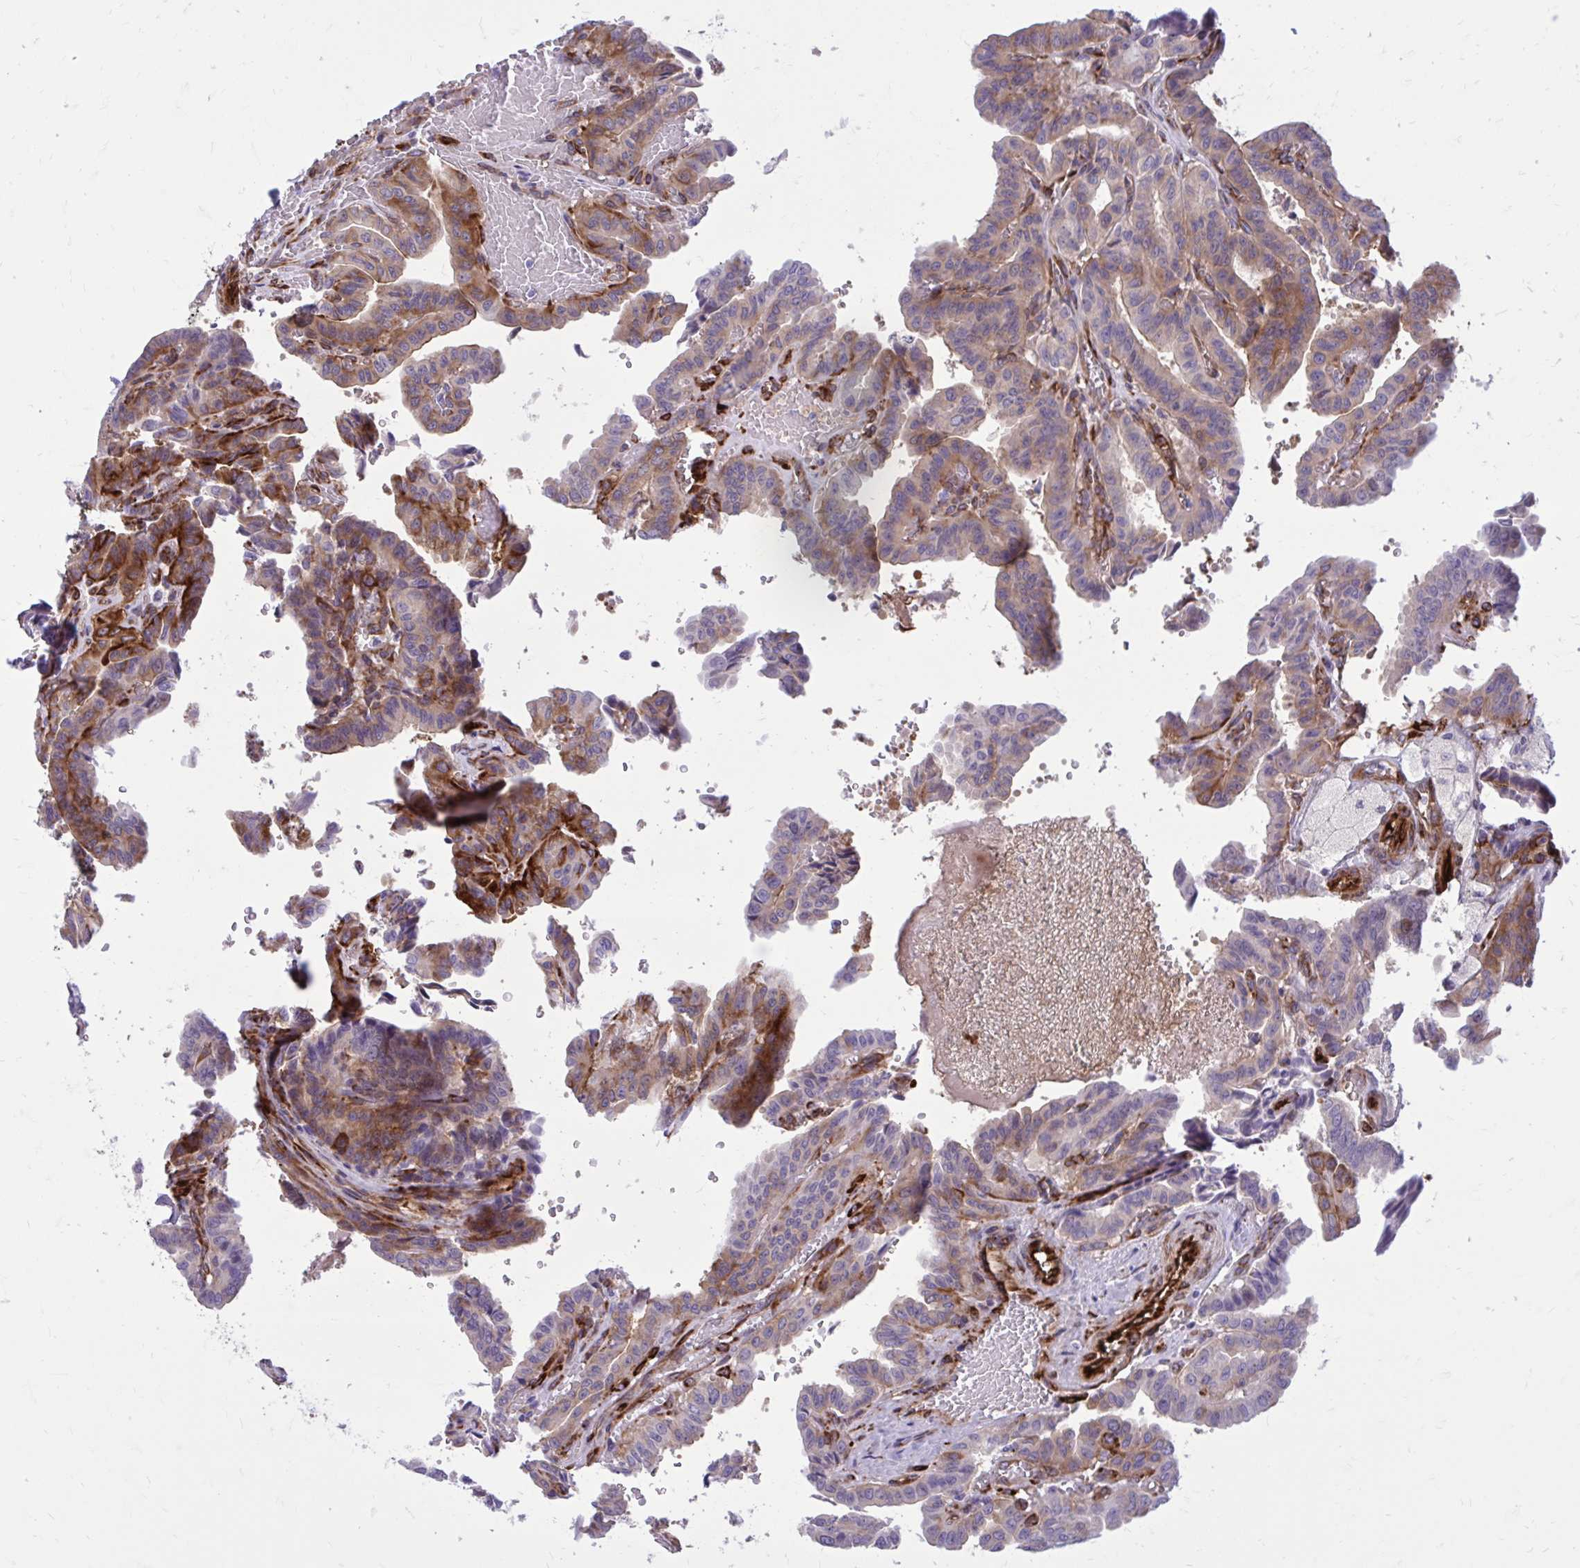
{"staining": {"intensity": "moderate", "quantity": "25%-75%", "location": "cytoplasmic/membranous"}, "tissue": "thyroid cancer", "cell_type": "Tumor cells", "image_type": "cancer", "snomed": [{"axis": "morphology", "description": "Papillary adenocarcinoma, NOS"}, {"axis": "topography", "description": "Thyroid gland"}], "caption": "Protein staining reveals moderate cytoplasmic/membranous staining in about 25%-75% of tumor cells in thyroid cancer.", "gene": "BEND5", "patient": {"sex": "male", "age": 87}}